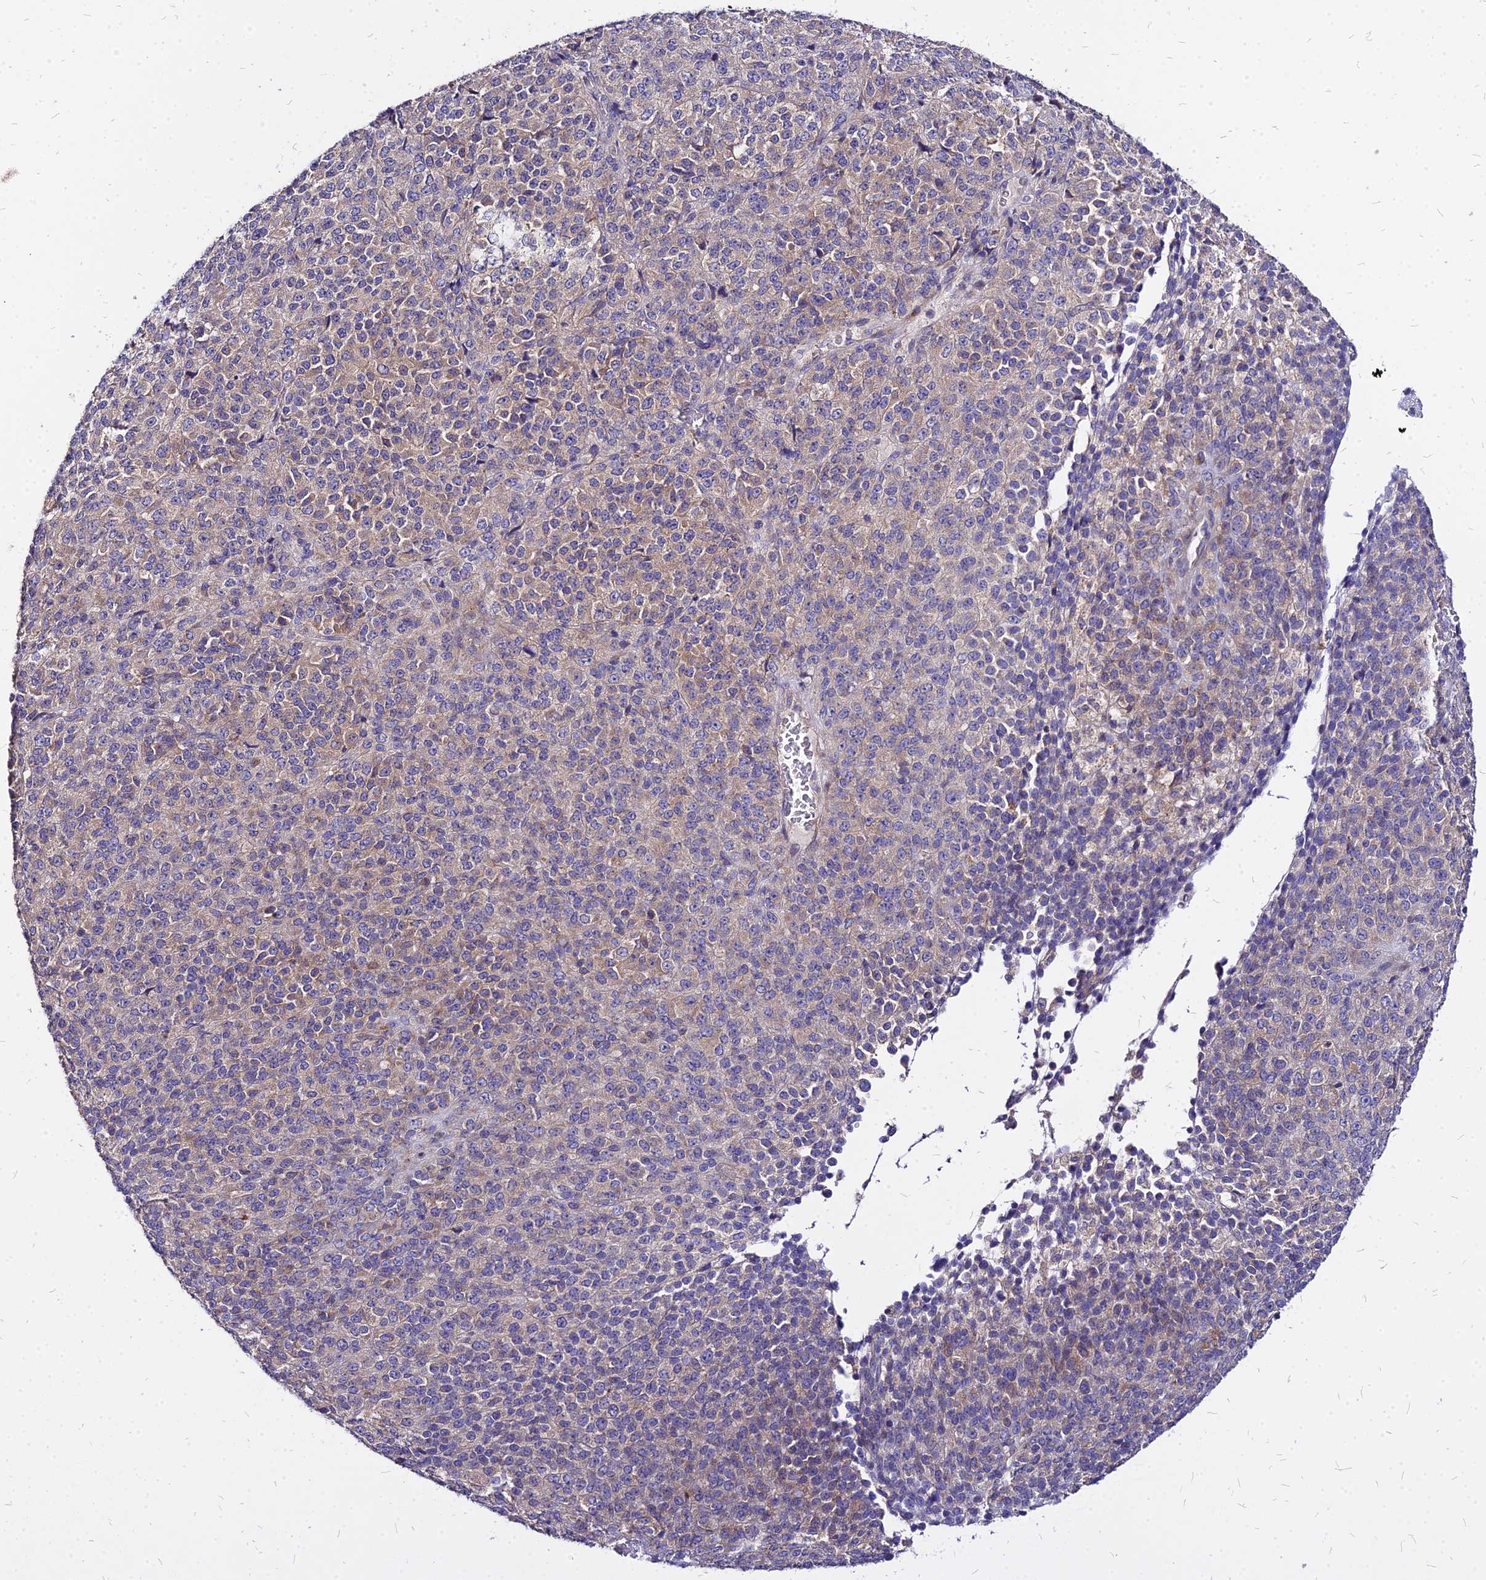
{"staining": {"intensity": "weak", "quantity": "<25%", "location": "cytoplasmic/membranous"}, "tissue": "melanoma", "cell_type": "Tumor cells", "image_type": "cancer", "snomed": [{"axis": "morphology", "description": "Malignant melanoma, Metastatic site"}, {"axis": "topography", "description": "Brain"}], "caption": "Tumor cells show no significant protein positivity in melanoma. (Stains: DAB (3,3'-diaminobenzidine) immunohistochemistry (IHC) with hematoxylin counter stain, Microscopy: brightfield microscopy at high magnification).", "gene": "COMMD10", "patient": {"sex": "female", "age": 56}}